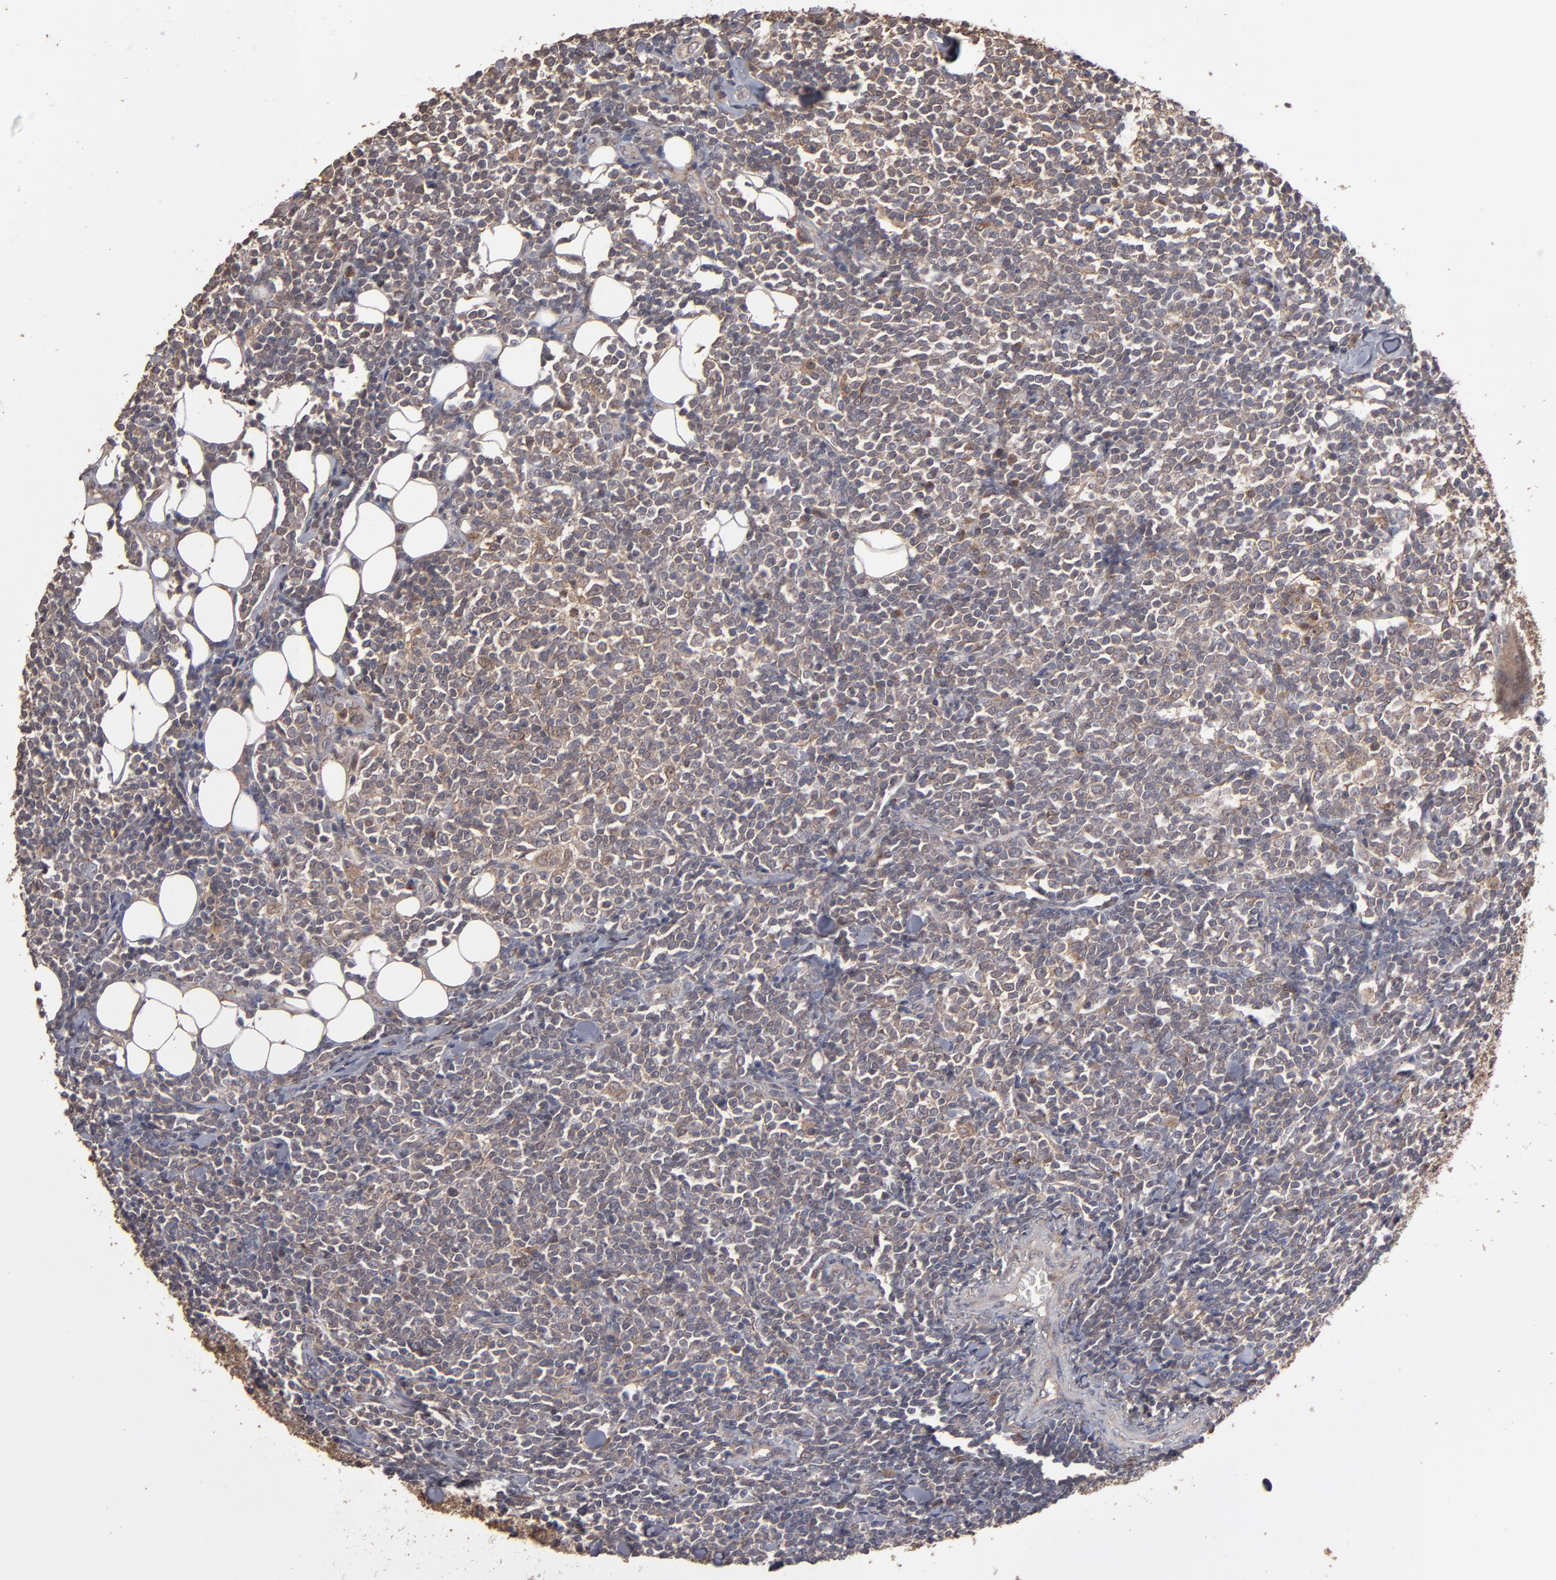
{"staining": {"intensity": "moderate", "quantity": "<25%", "location": "cytoplasmic/membranous"}, "tissue": "lymphoma", "cell_type": "Tumor cells", "image_type": "cancer", "snomed": [{"axis": "morphology", "description": "Malignant lymphoma, non-Hodgkin's type, Low grade"}, {"axis": "topography", "description": "Soft tissue"}], "caption": "Low-grade malignant lymphoma, non-Hodgkin's type stained for a protein demonstrates moderate cytoplasmic/membranous positivity in tumor cells.", "gene": "MMP2", "patient": {"sex": "male", "age": 92}}